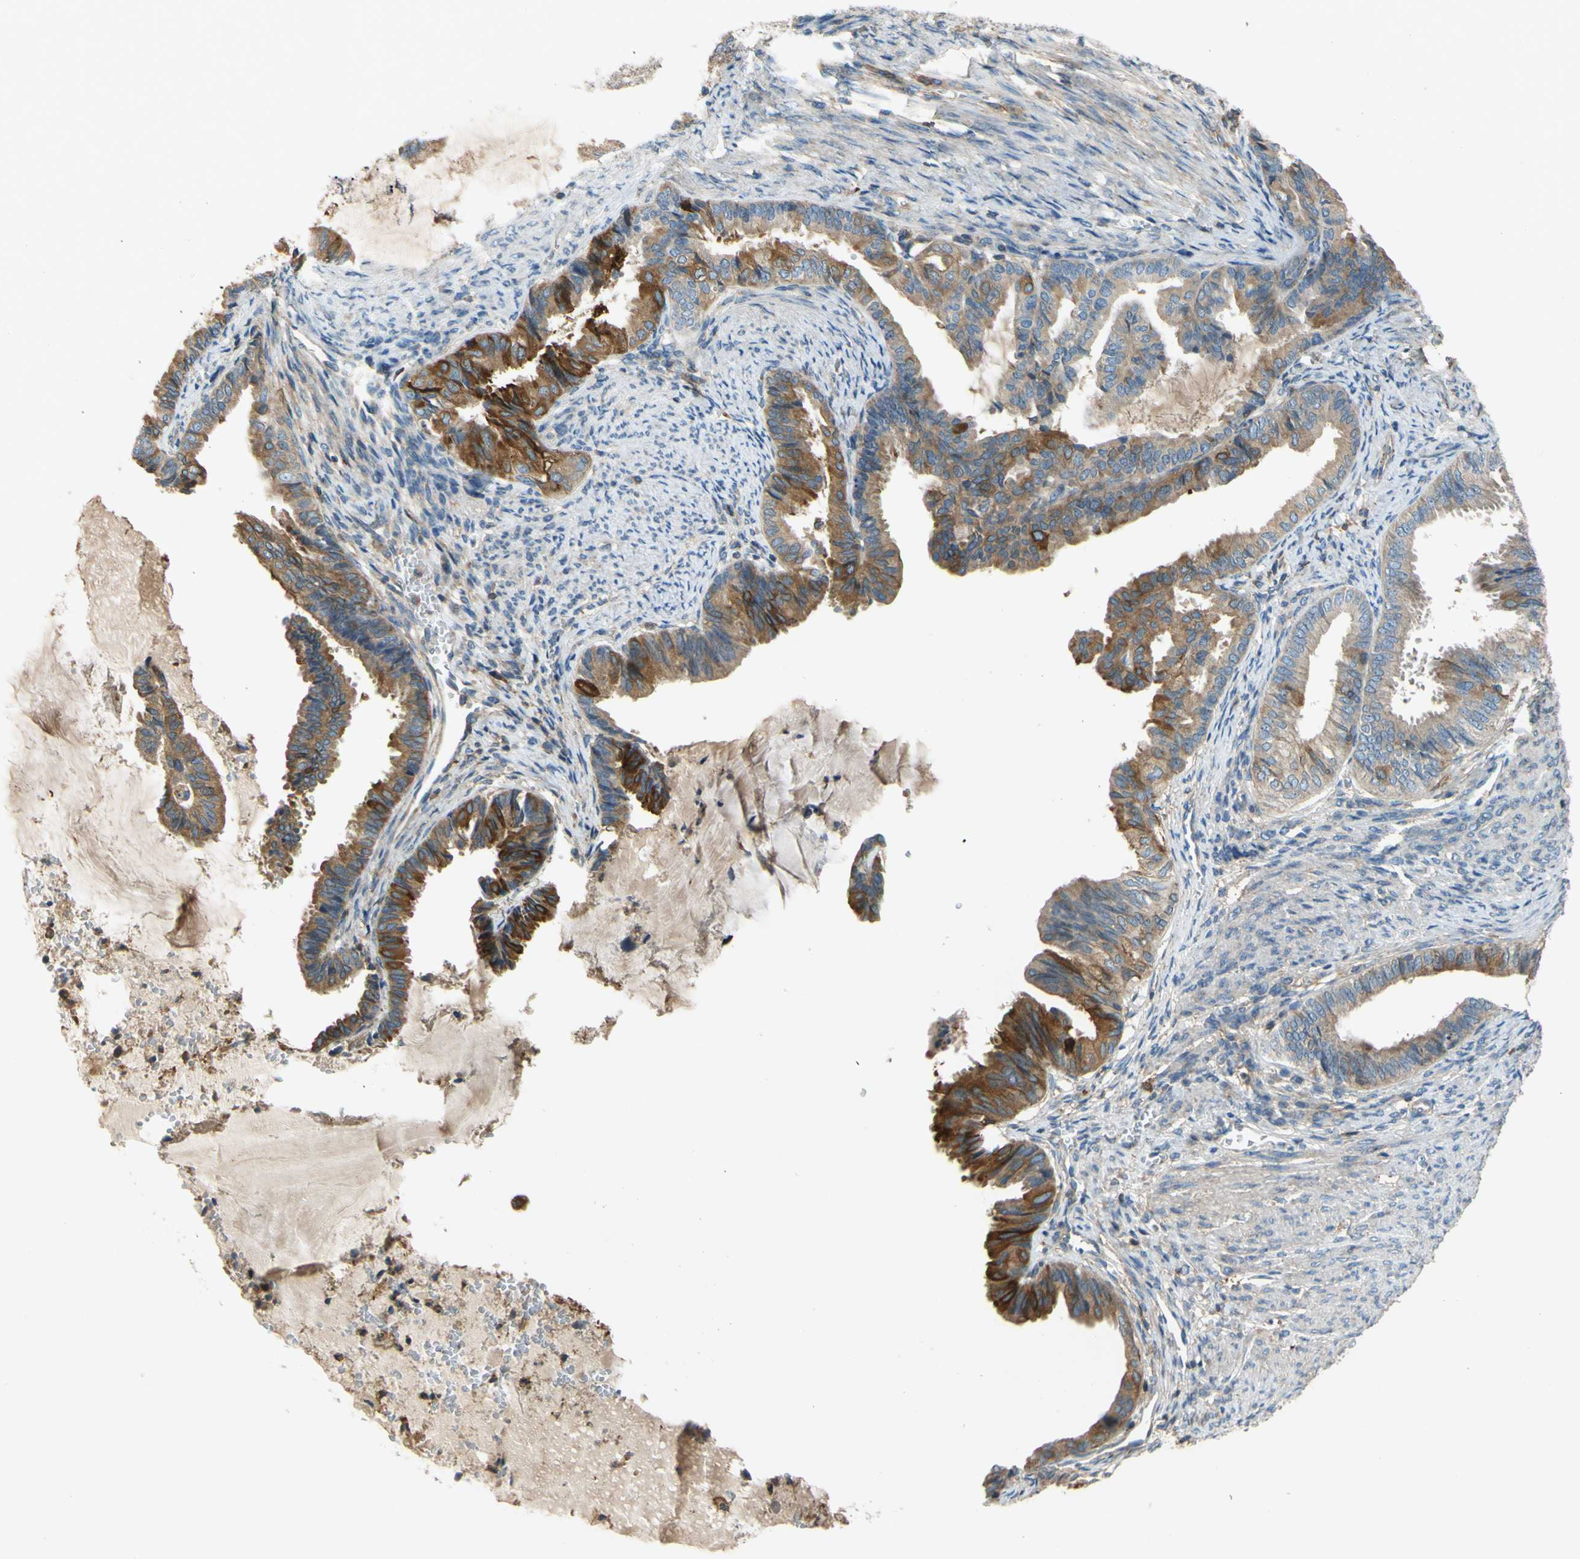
{"staining": {"intensity": "moderate", "quantity": "25%-75%", "location": "cytoplasmic/membranous"}, "tissue": "endometrial cancer", "cell_type": "Tumor cells", "image_type": "cancer", "snomed": [{"axis": "morphology", "description": "Adenocarcinoma, NOS"}, {"axis": "topography", "description": "Endometrium"}], "caption": "Immunohistochemical staining of endometrial cancer (adenocarcinoma) reveals medium levels of moderate cytoplasmic/membranous protein positivity in approximately 25%-75% of tumor cells.", "gene": "POR", "patient": {"sex": "female", "age": 86}}